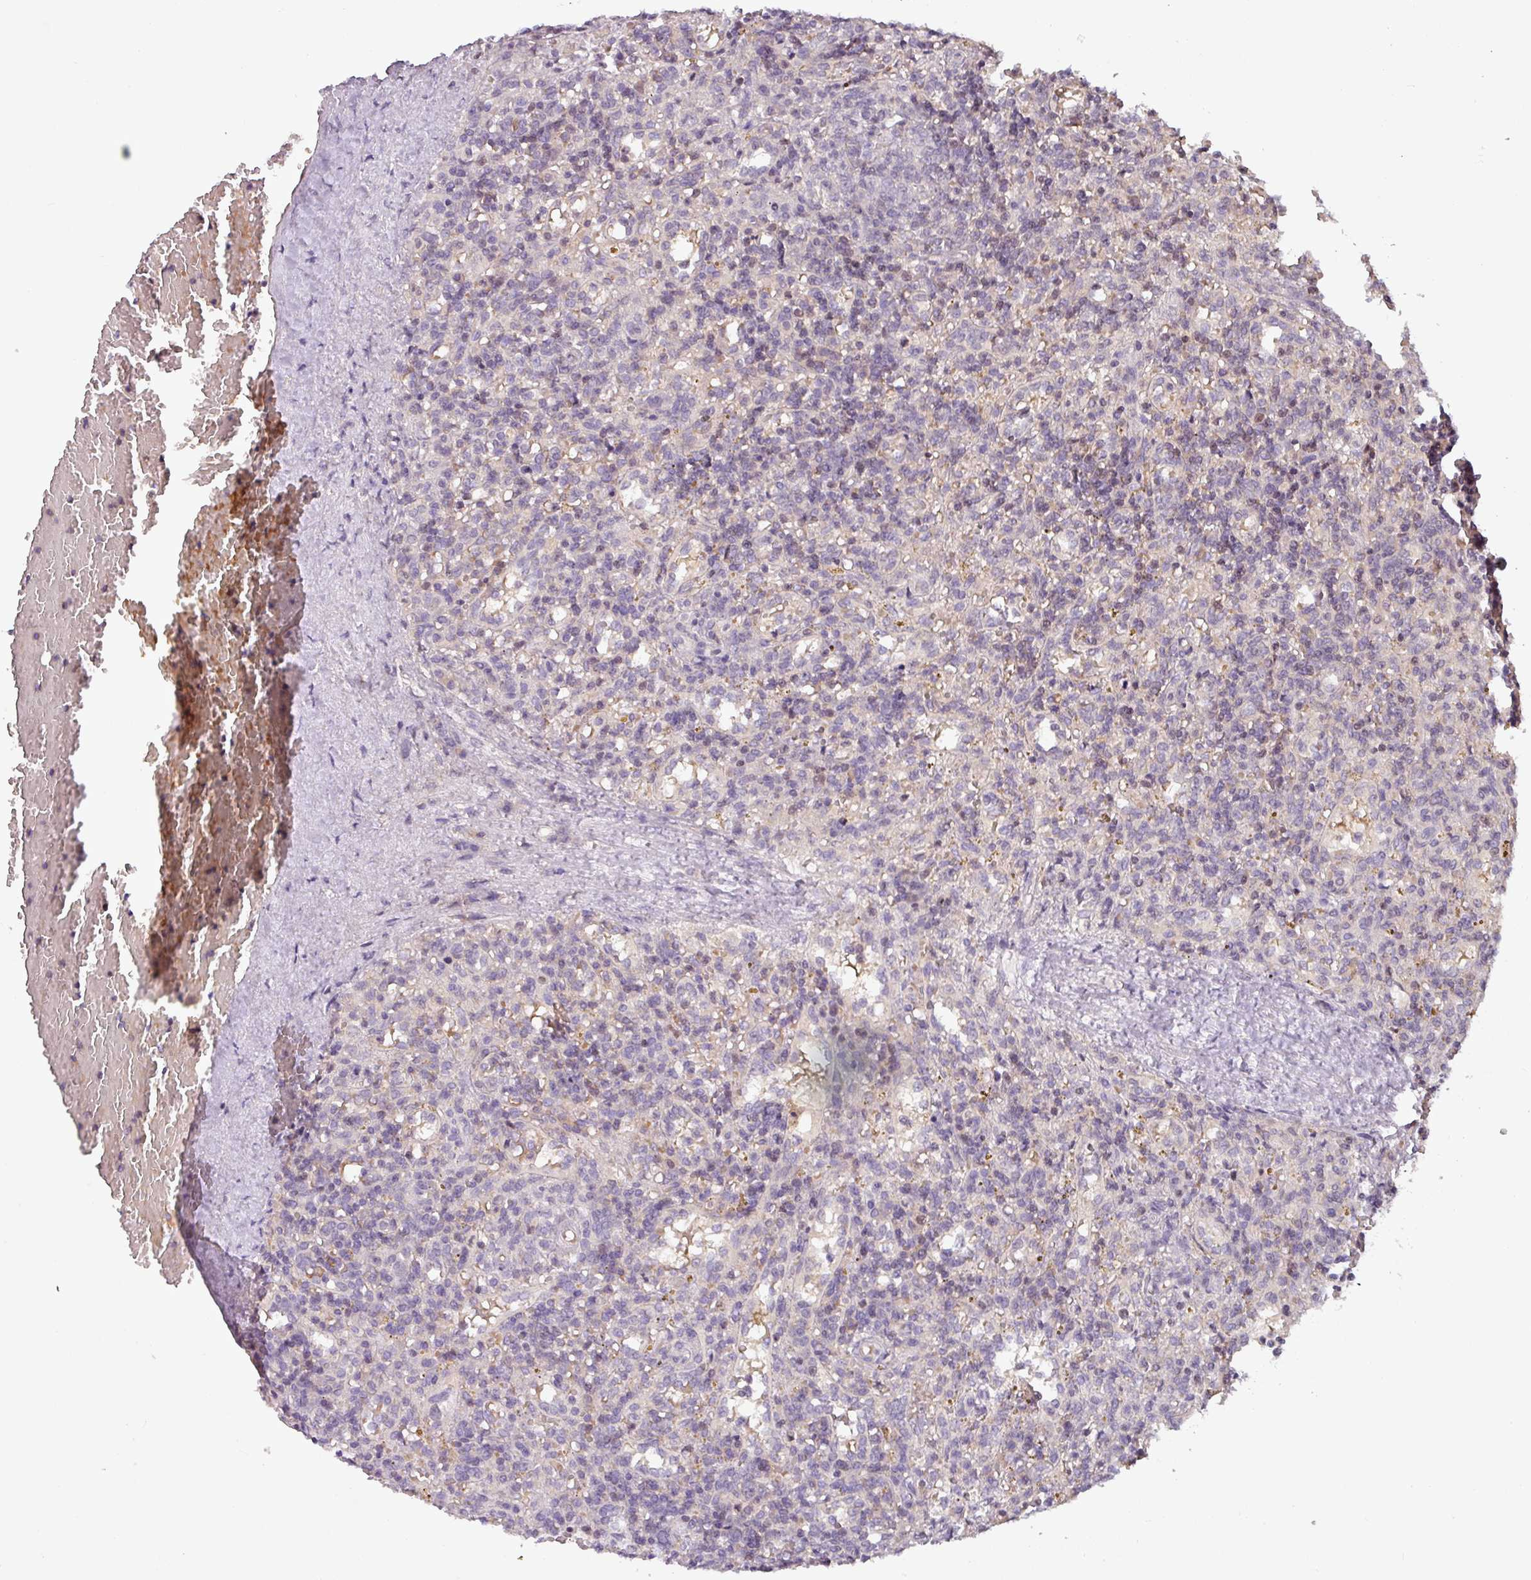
{"staining": {"intensity": "negative", "quantity": "none", "location": "none"}, "tissue": "lymphoma", "cell_type": "Tumor cells", "image_type": "cancer", "snomed": [{"axis": "morphology", "description": "Malignant lymphoma, non-Hodgkin's type, Low grade"}, {"axis": "topography", "description": "Spleen"}], "caption": "This is a histopathology image of immunohistochemistry (IHC) staining of malignant lymphoma, non-Hodgkin's type (low-grade), which shows no staining in tumor cells.", "gene": "SLC5A10", "patient": {"sex": "male", "age": 67}}